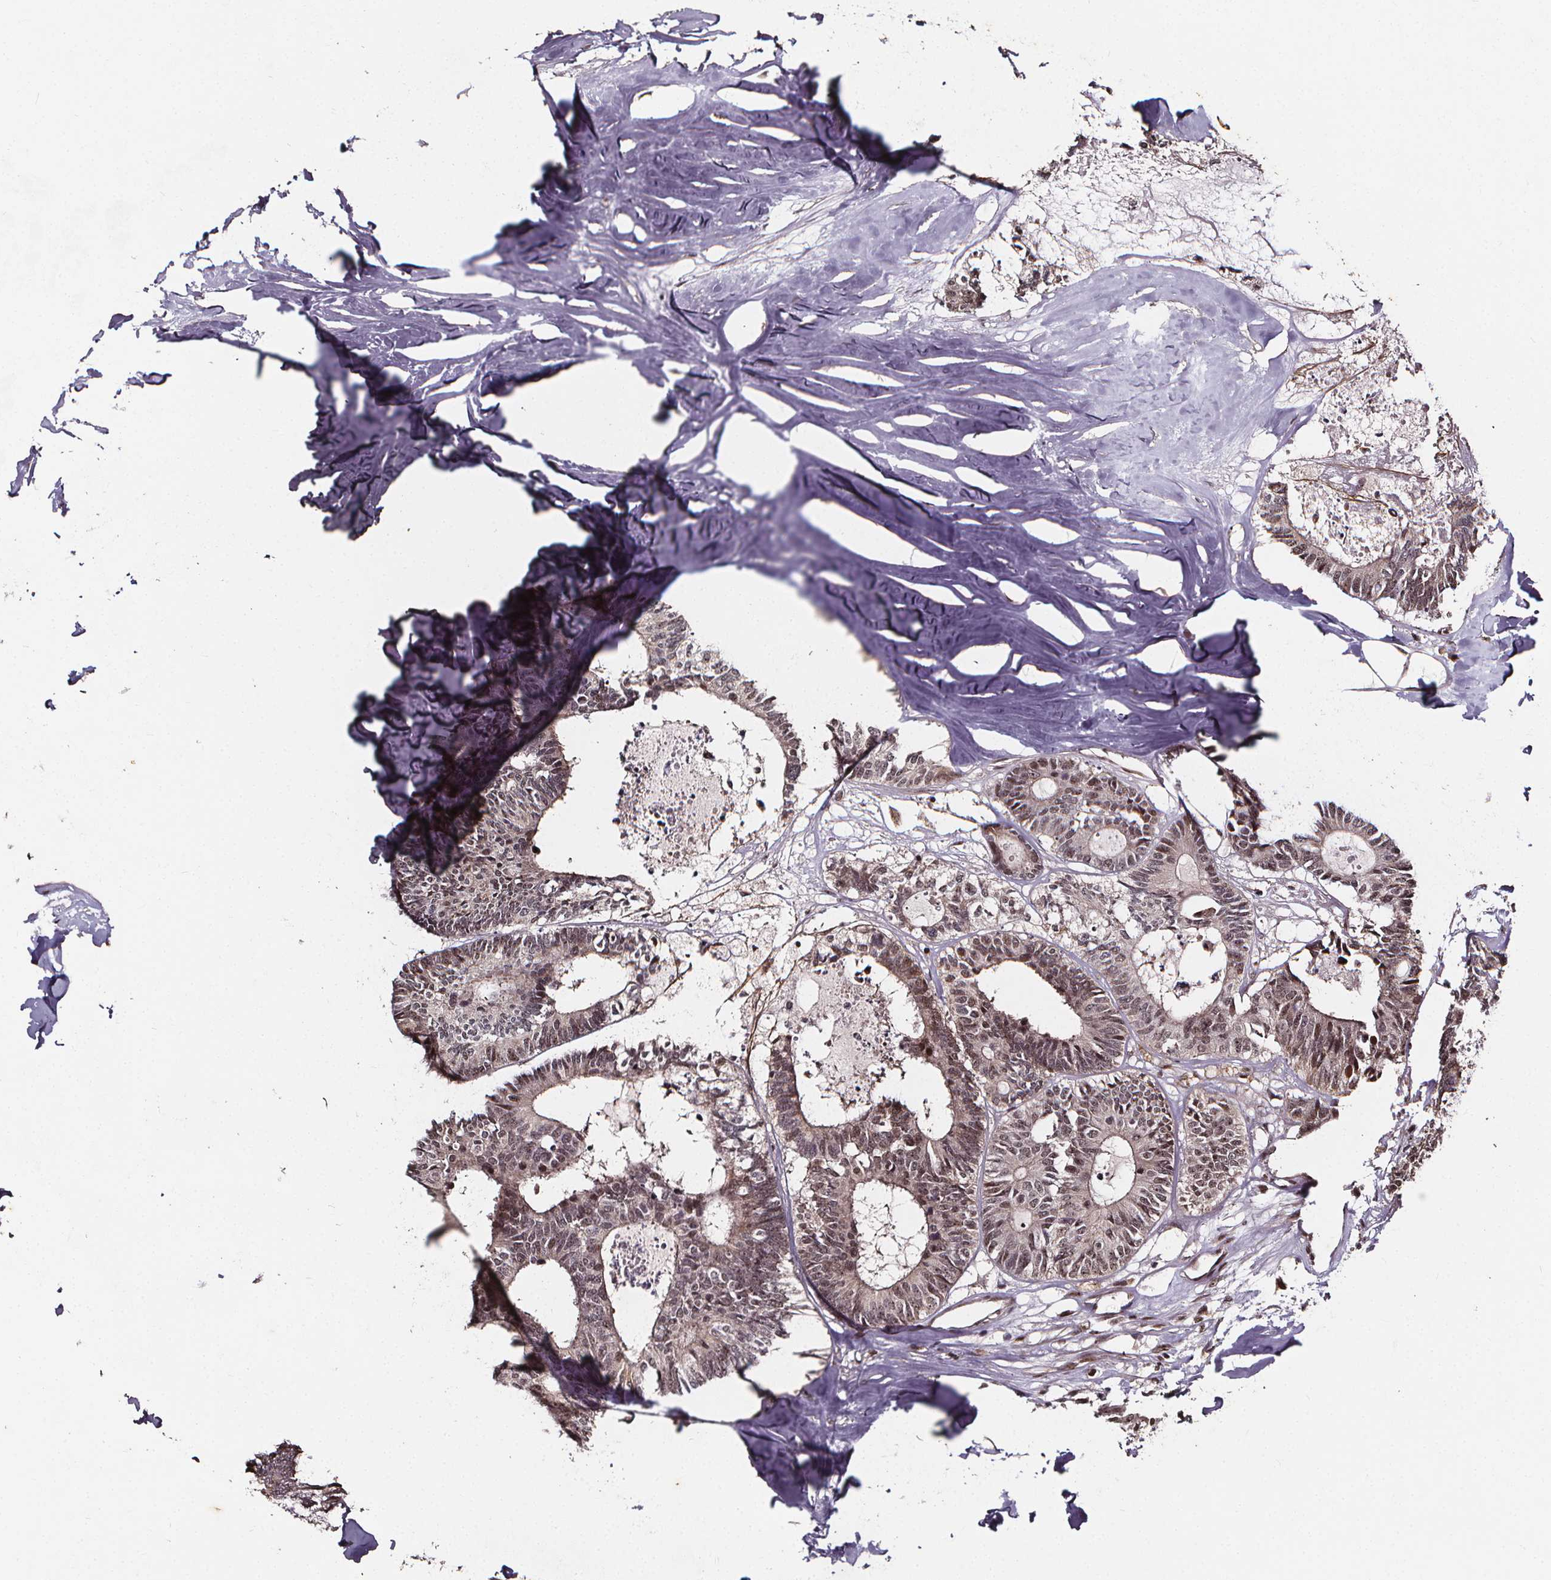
{"staining": {"intensity": "weak", "quantity": "25%-75%", "location": "nuclear"}, "tissue": "colorectal cancer", "cell_type": "Tumor cells", "image_type": "cancer", "snomed": [{"axis": "morphology", "description": "Adenocarcinoma, NOS"}, {"axis": "topography", "description": "Colon"}, {"axis": "topography", "description": "Rectum"}], "caption": "Immunohistochemistry (IHC) (DAB (3,3'-diaminobenzidine)) staining of human colorectal cancer shows weak nuclear protein staining in about 25%-75% of tumor cells.", "gene": "DDIT3", "patient": {"sex": "male", "age": 57}}